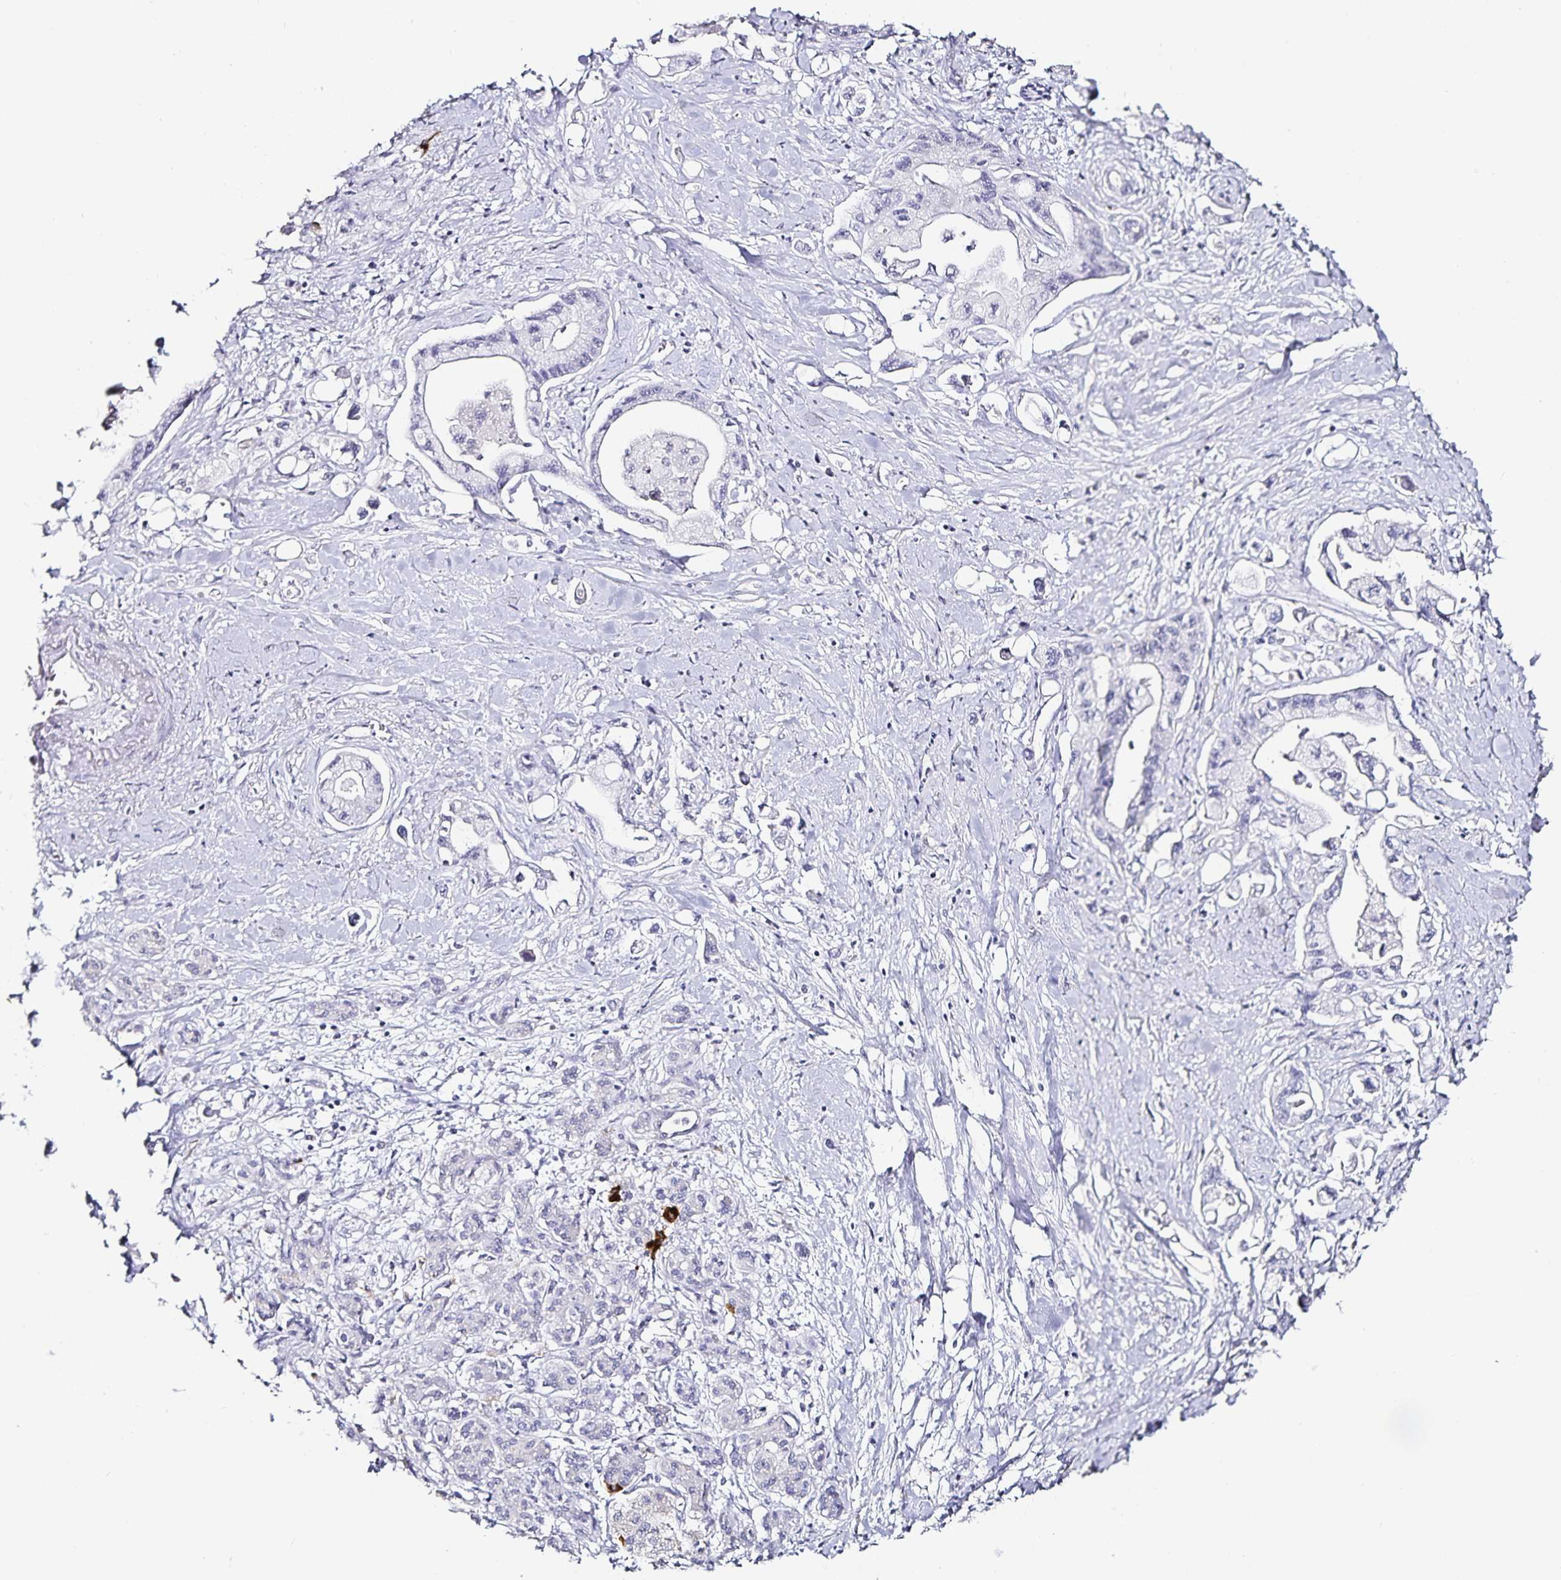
{"staining": {"intensity": "negative", "quantity": "none", "location": "none"}, "tissue": "pancreatic cancer", "cell_type": "Tumor cells", "image_type": "cancer", "snomed": [{"axis": "morphology", "description": "Adenocarcinoma, NOS"}, {"axis": "topography", "description": "Pancreas"}], "caption": "Photomicrograph shows no protein staining in tumor cells of pancreatic adenocarcinoma tissue. (DAB immunohistochemistry visualized using brightfield microscopy, high magnification).", "gene": "TTR", "patient": {"sex": "male", "age": 61}}